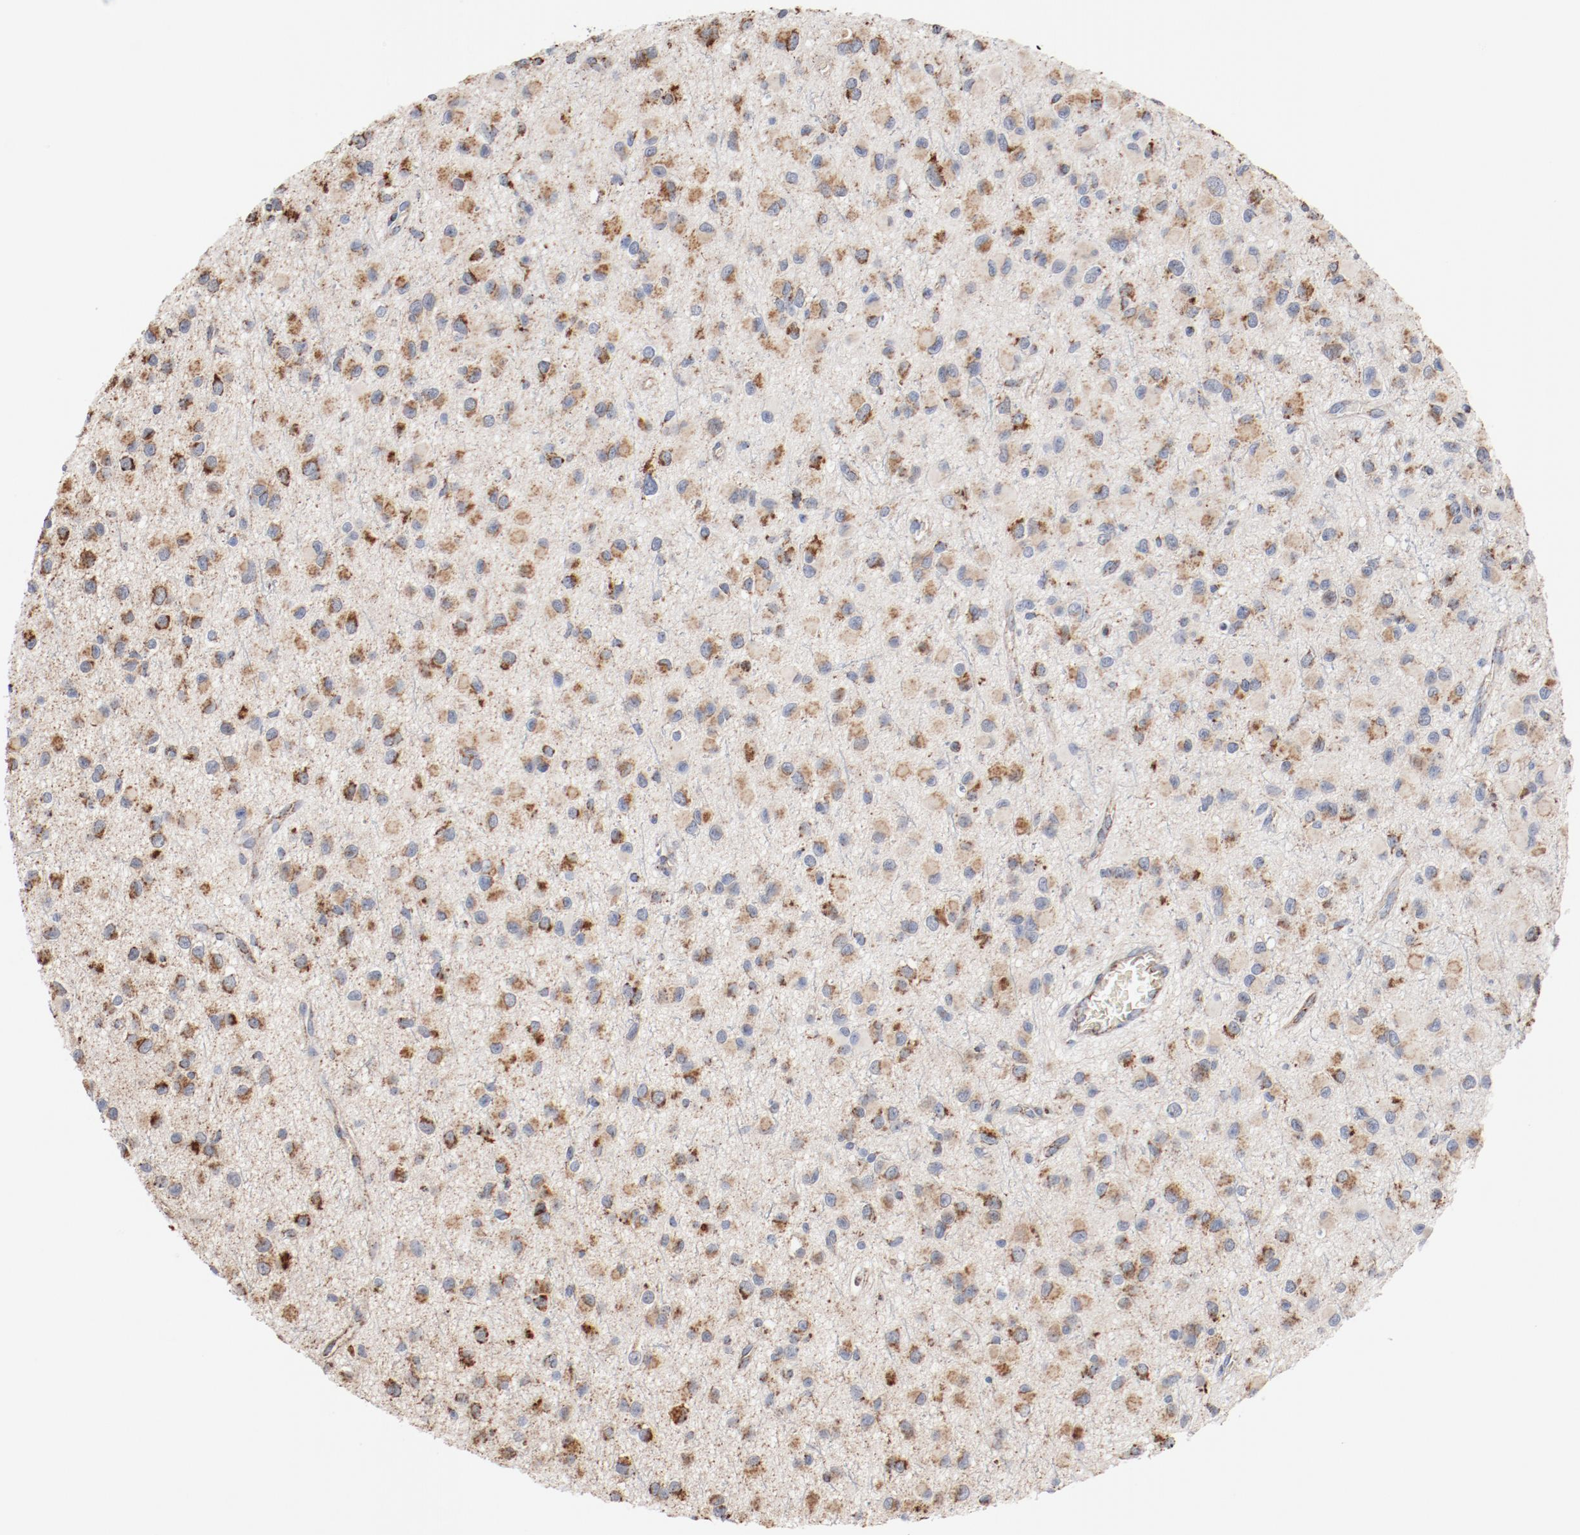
{"staining": {"intensity": "moderate", "quantity": ">75%", "location": "cytoplasmic/membranous"}, "tissue": "glioma", "cell_type": "Tumor cells", "image_type": "cancer", "snomed": [{"axis": "morphology", "description": "Glioma, malignant, Low grade"}, {"axis": "topography", "description": "Brain"}], "caption": "A histopathology image of human low-grade glioma (malignant) stained for a protein shows moderate cytoplasmic/membranous brown staining in tumor cells.", "gene": "NDUFS4", "patient": {"sex": "male", "age": 42}}